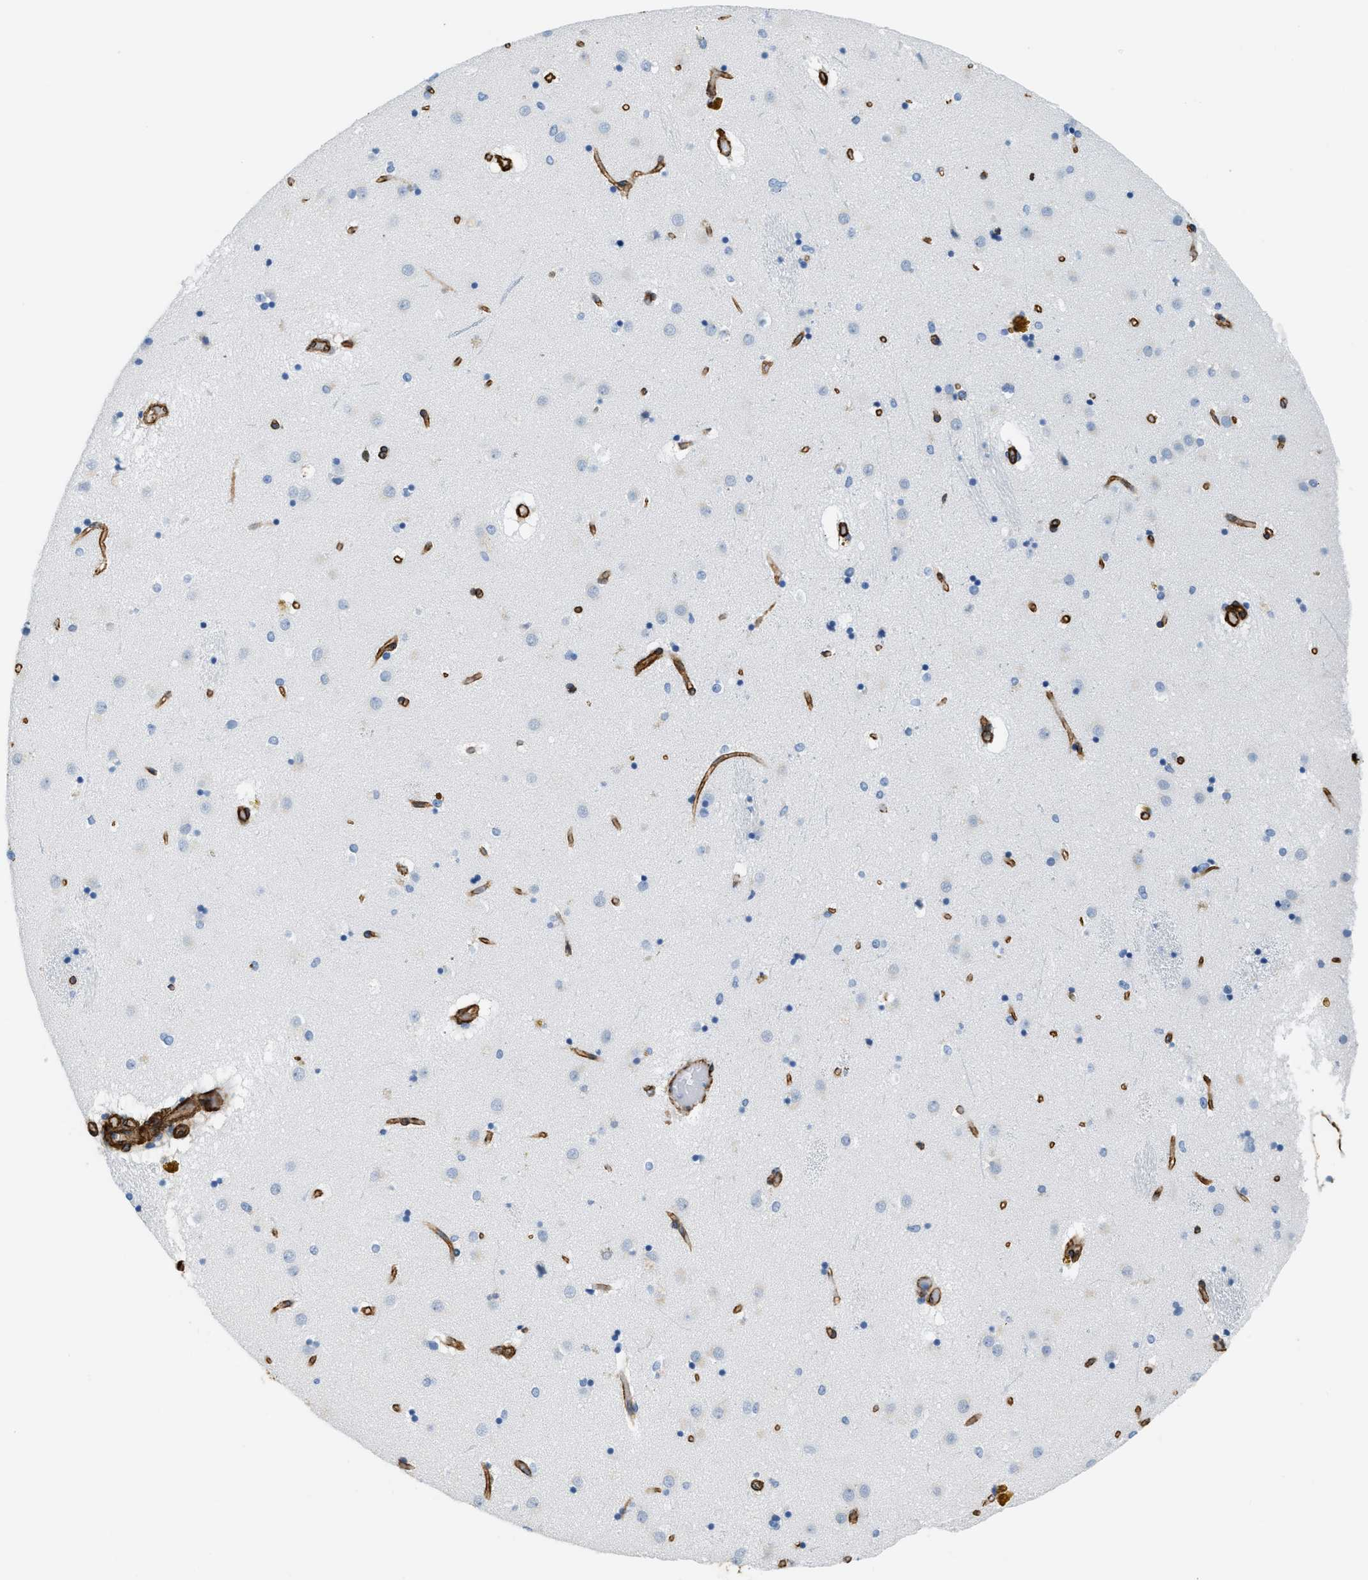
{"staining": {"intensity": "negative", "quantity": "none", "location": "none"}, "tissue": "caudate", "cell_type": "Glial cells", "image_type": "normal", "snomed": [{"axis": "morphology", "description": "Normal tissue, NOS"}, {"axis": "topography", "description": "Lateral ventricle wall"}], "caption": "DAB immunohistochemical staining of benign human caudate exhibits no significant expression in glial cells.", "gene": "TMEM43", "patient": {"sex": "male", "age": 70}}